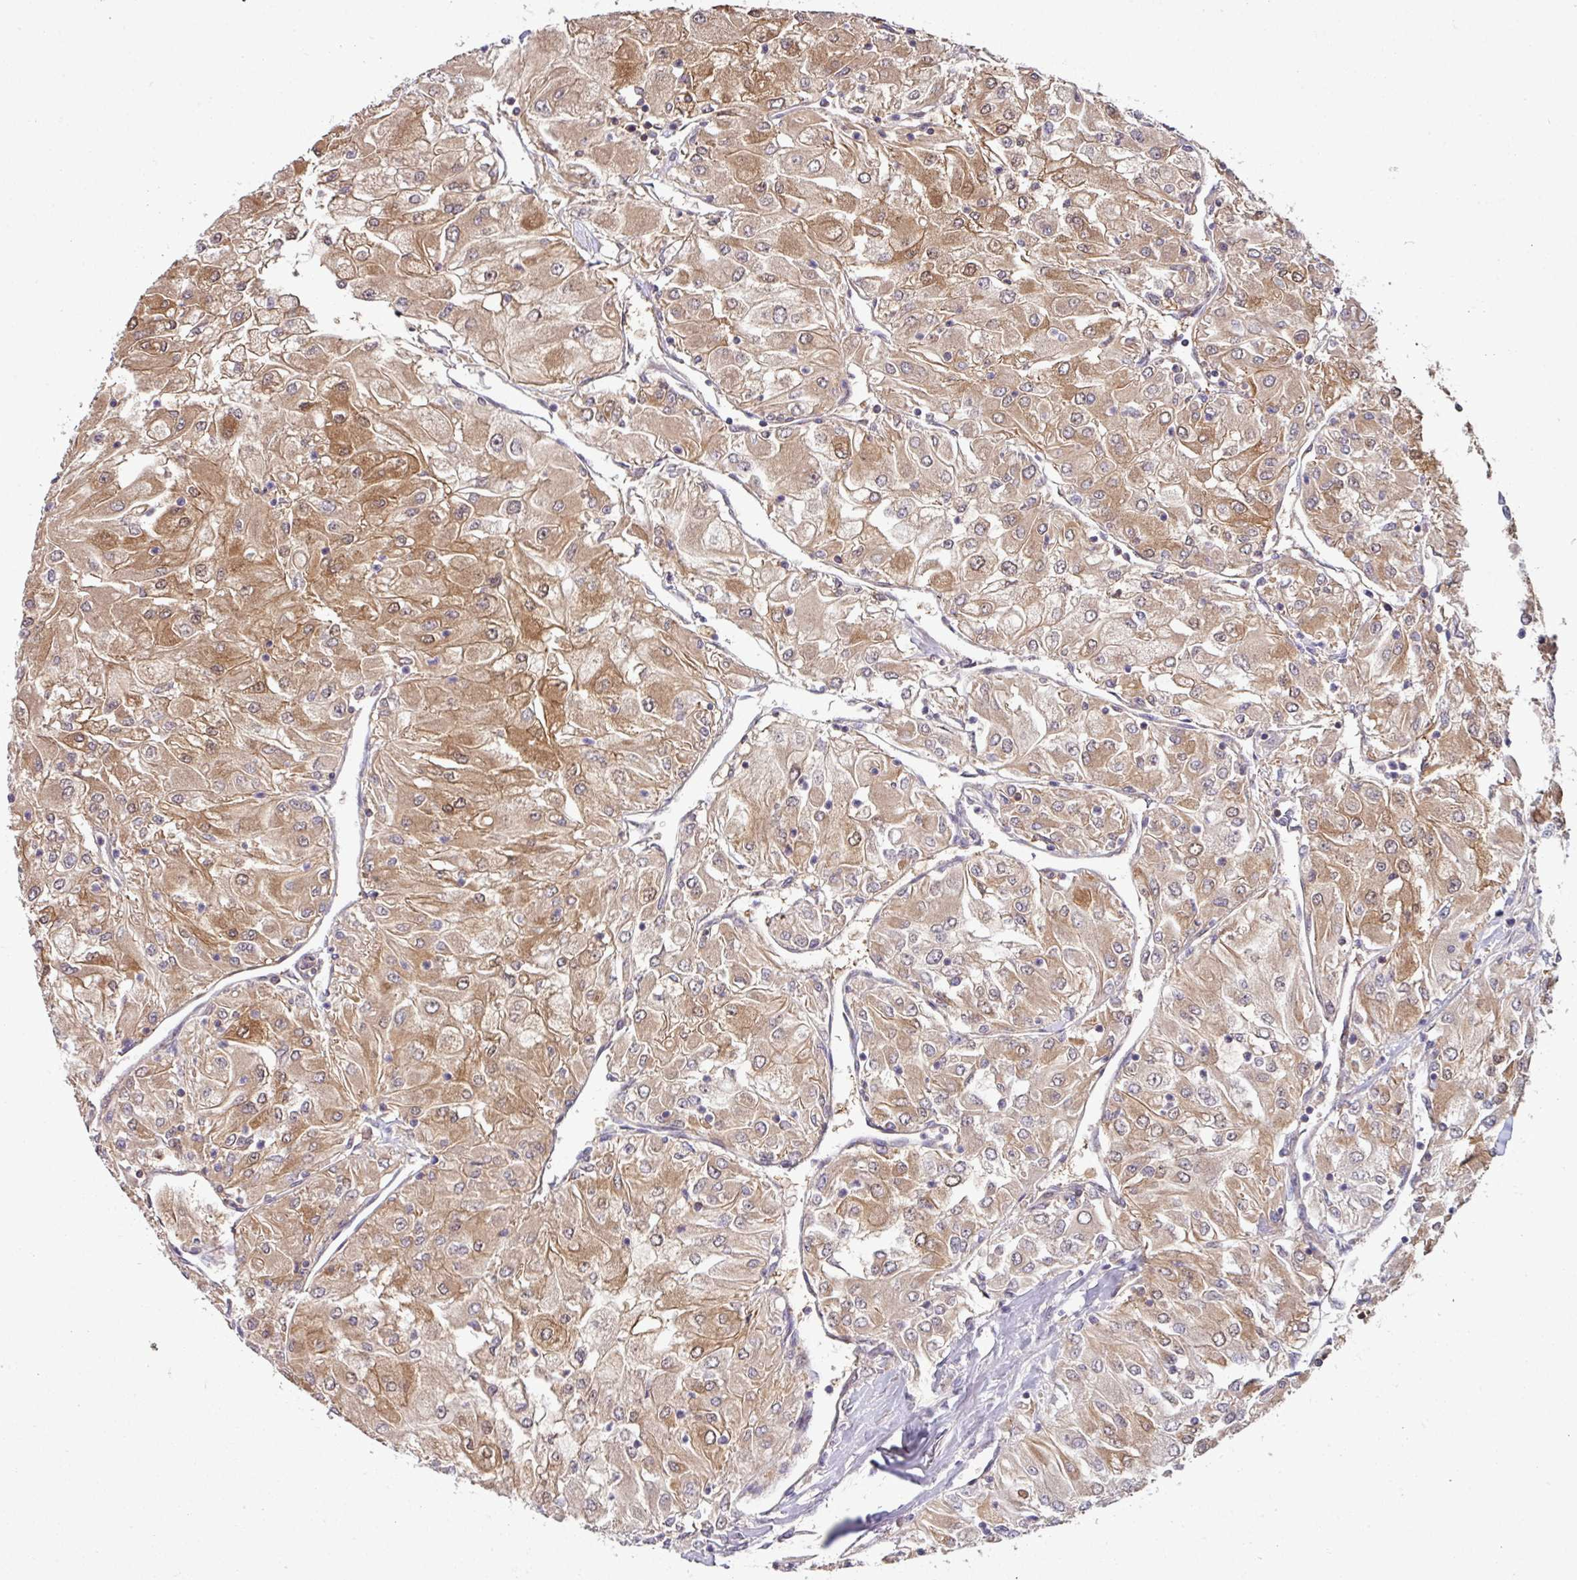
{"staining": {"intensity": "moderate", "quantity": "25%-75%", "location": "cytoplasmic/membranous"}, "tissue": "renal cancer", "cell_type": "Tumor cells", "image_type": "cancer", "snomed": [{"axis": "morphology", "description": "Adenocarcinoma, NOS"}, {"axis": "topography", "description": "Kidney"}], "caption": "Renal cancer stained with a protein marker displays moderate staining in tumor cells.", "gene": "SLAMF6", "patient": {"sex": "male", "age": 80}}